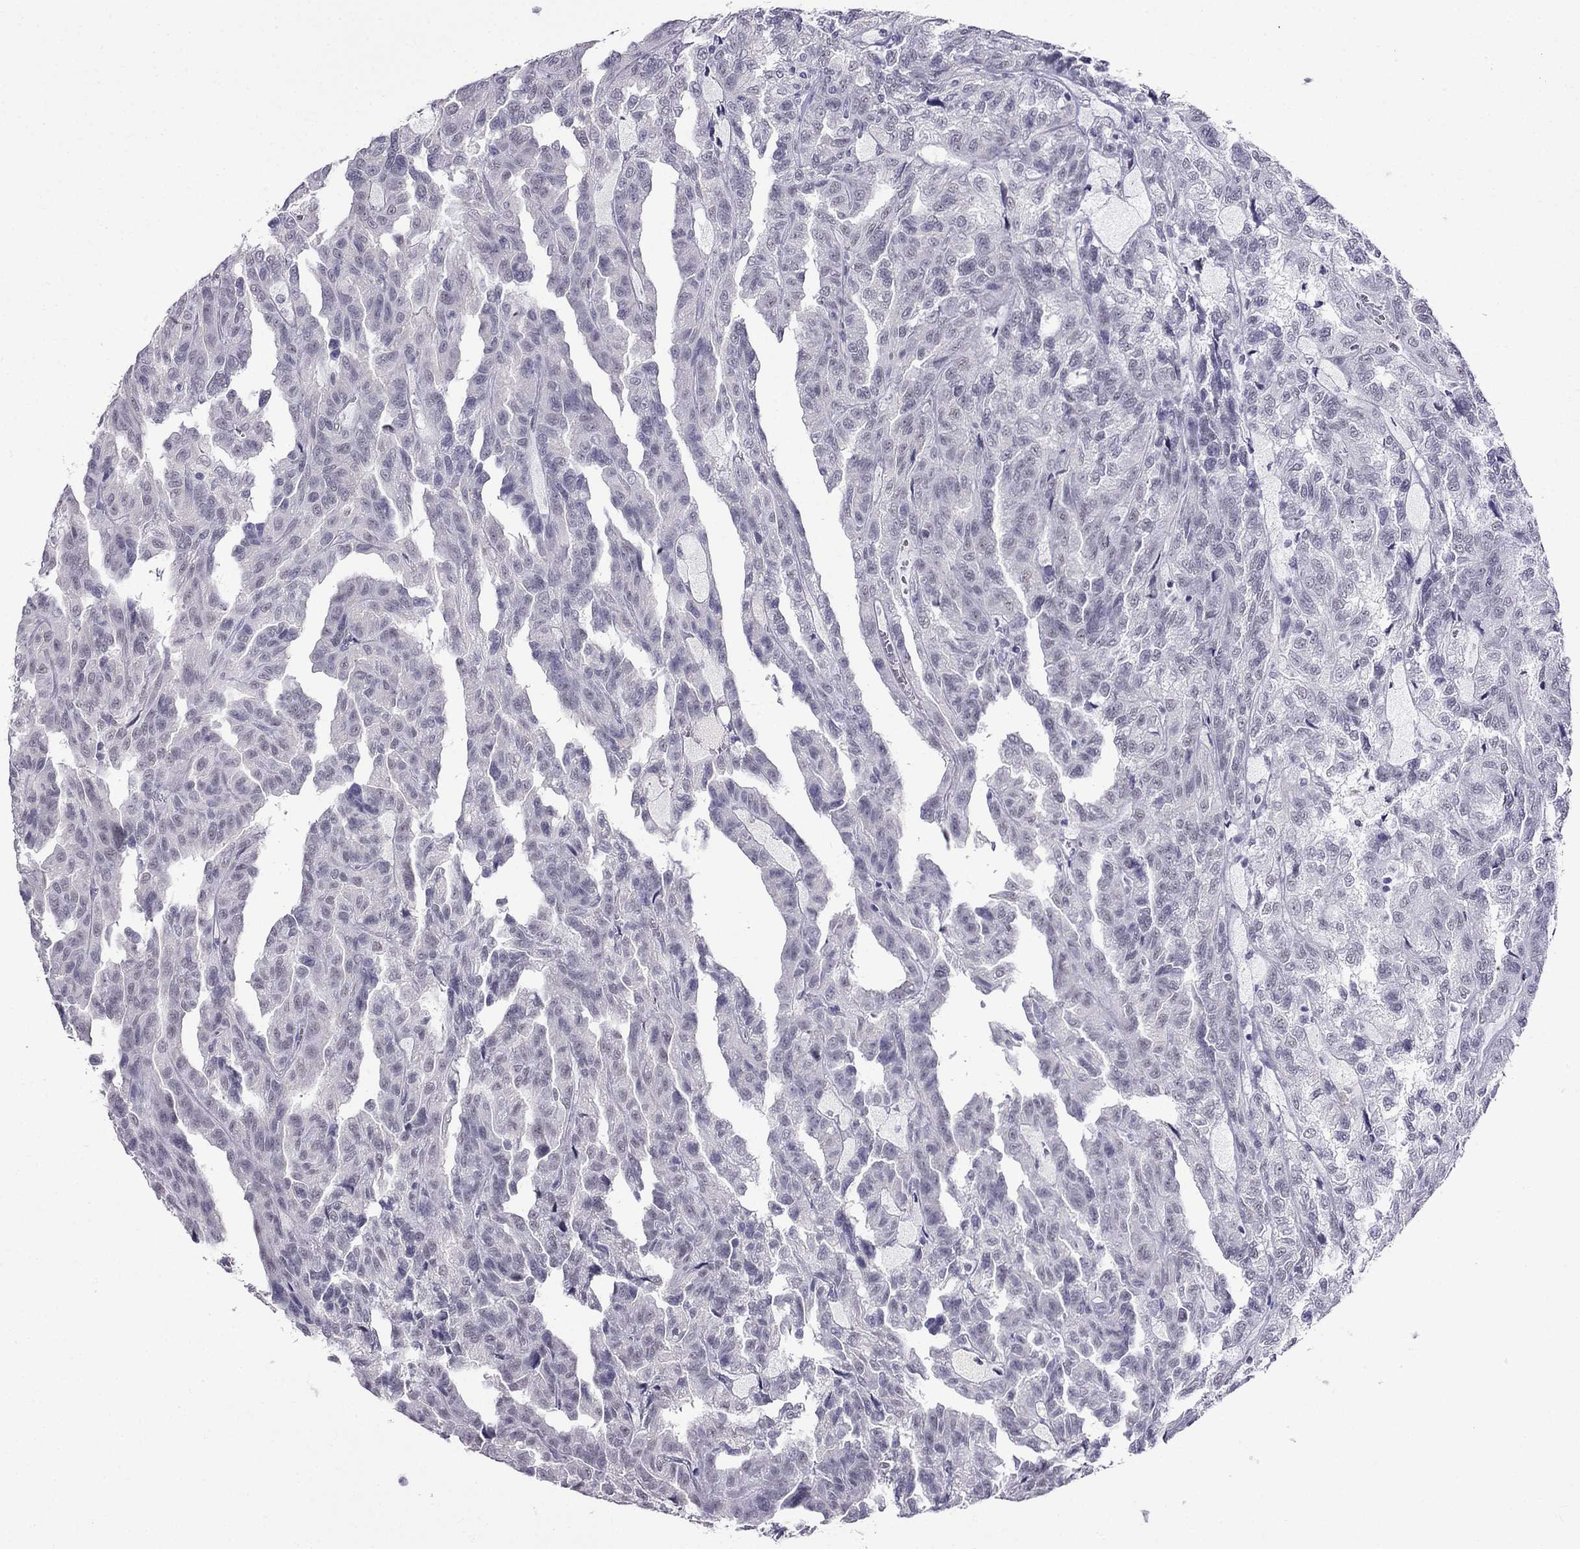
{"staining": {"intensity": "negative", "quantity": "none", "location": "none"}, "tissue": "renal cancer", "cell_type": "Tumor cells", "image_type": "cancer", "snomed": [{"axis": "morphology", "description": "Adenocarcinoma, NOS"}, {"axis": "topography", "description": "Kidney"}], "caption": "Image shows no significant protein staining in tumor cells of renal cancer.", "gene": "MGP", "patient": {"sex": "male", "age": 79}}